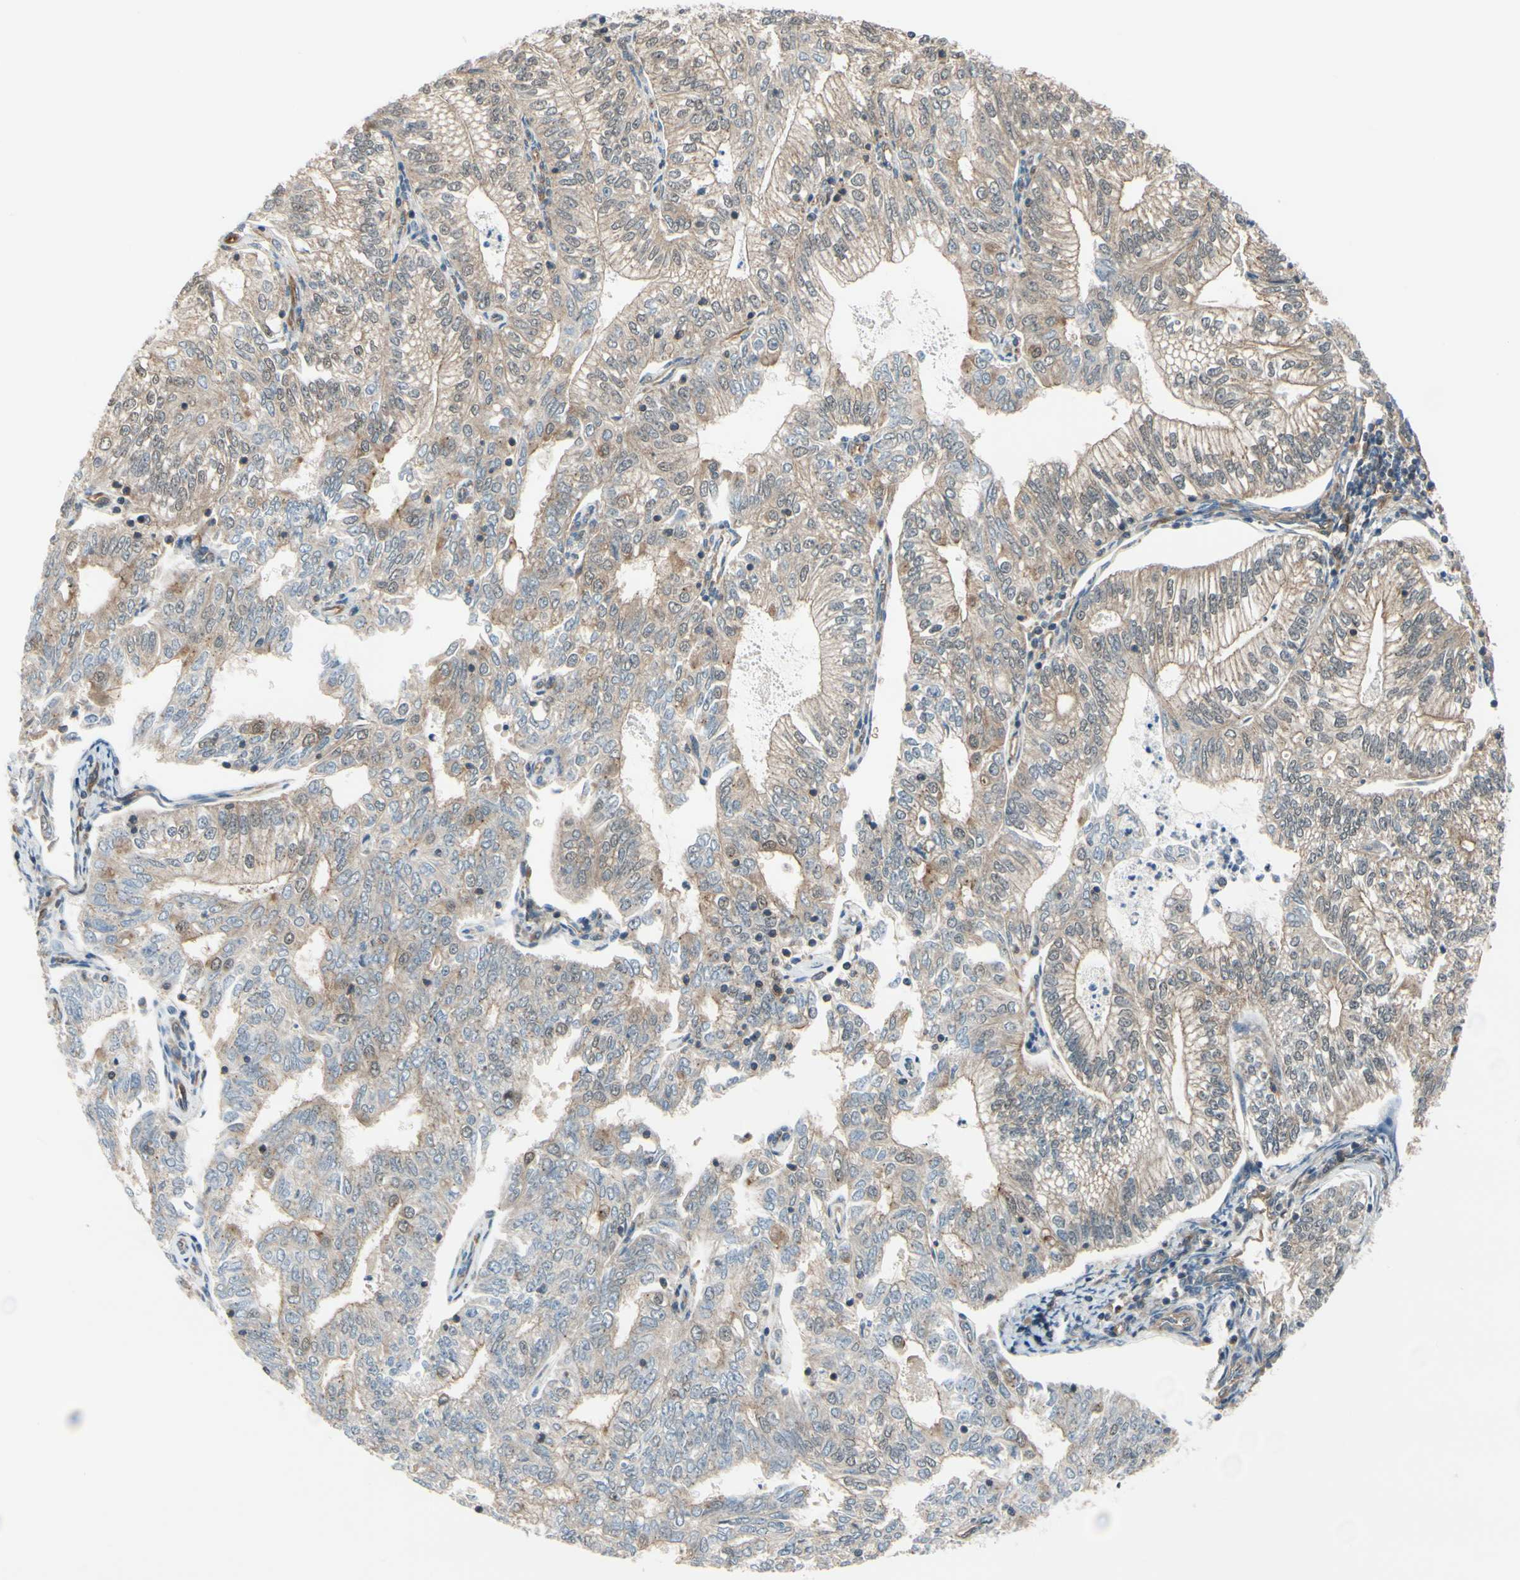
{"staining": {"intensity": "weak", "quantity": ">75%", "location": "cytoplasmic/membranous"}, "tissue": "endometrial cancer", "cell_type": "Tumor cells", "image_type": "cancer", "snomed": [{"axis": "morphology", "description": "Adenocarcinoma, NOS"}, {"axis": "topography", "description": "Endometrium"}], "caption": "Endometrial adenocarcinoma stained for a protein (brown) exhibits weak cytoplasmic/membranous positive expression in approximately >75% of tumor cells.", "gene": "EPS15", "patient": {"sex": "female", "age": 69}}